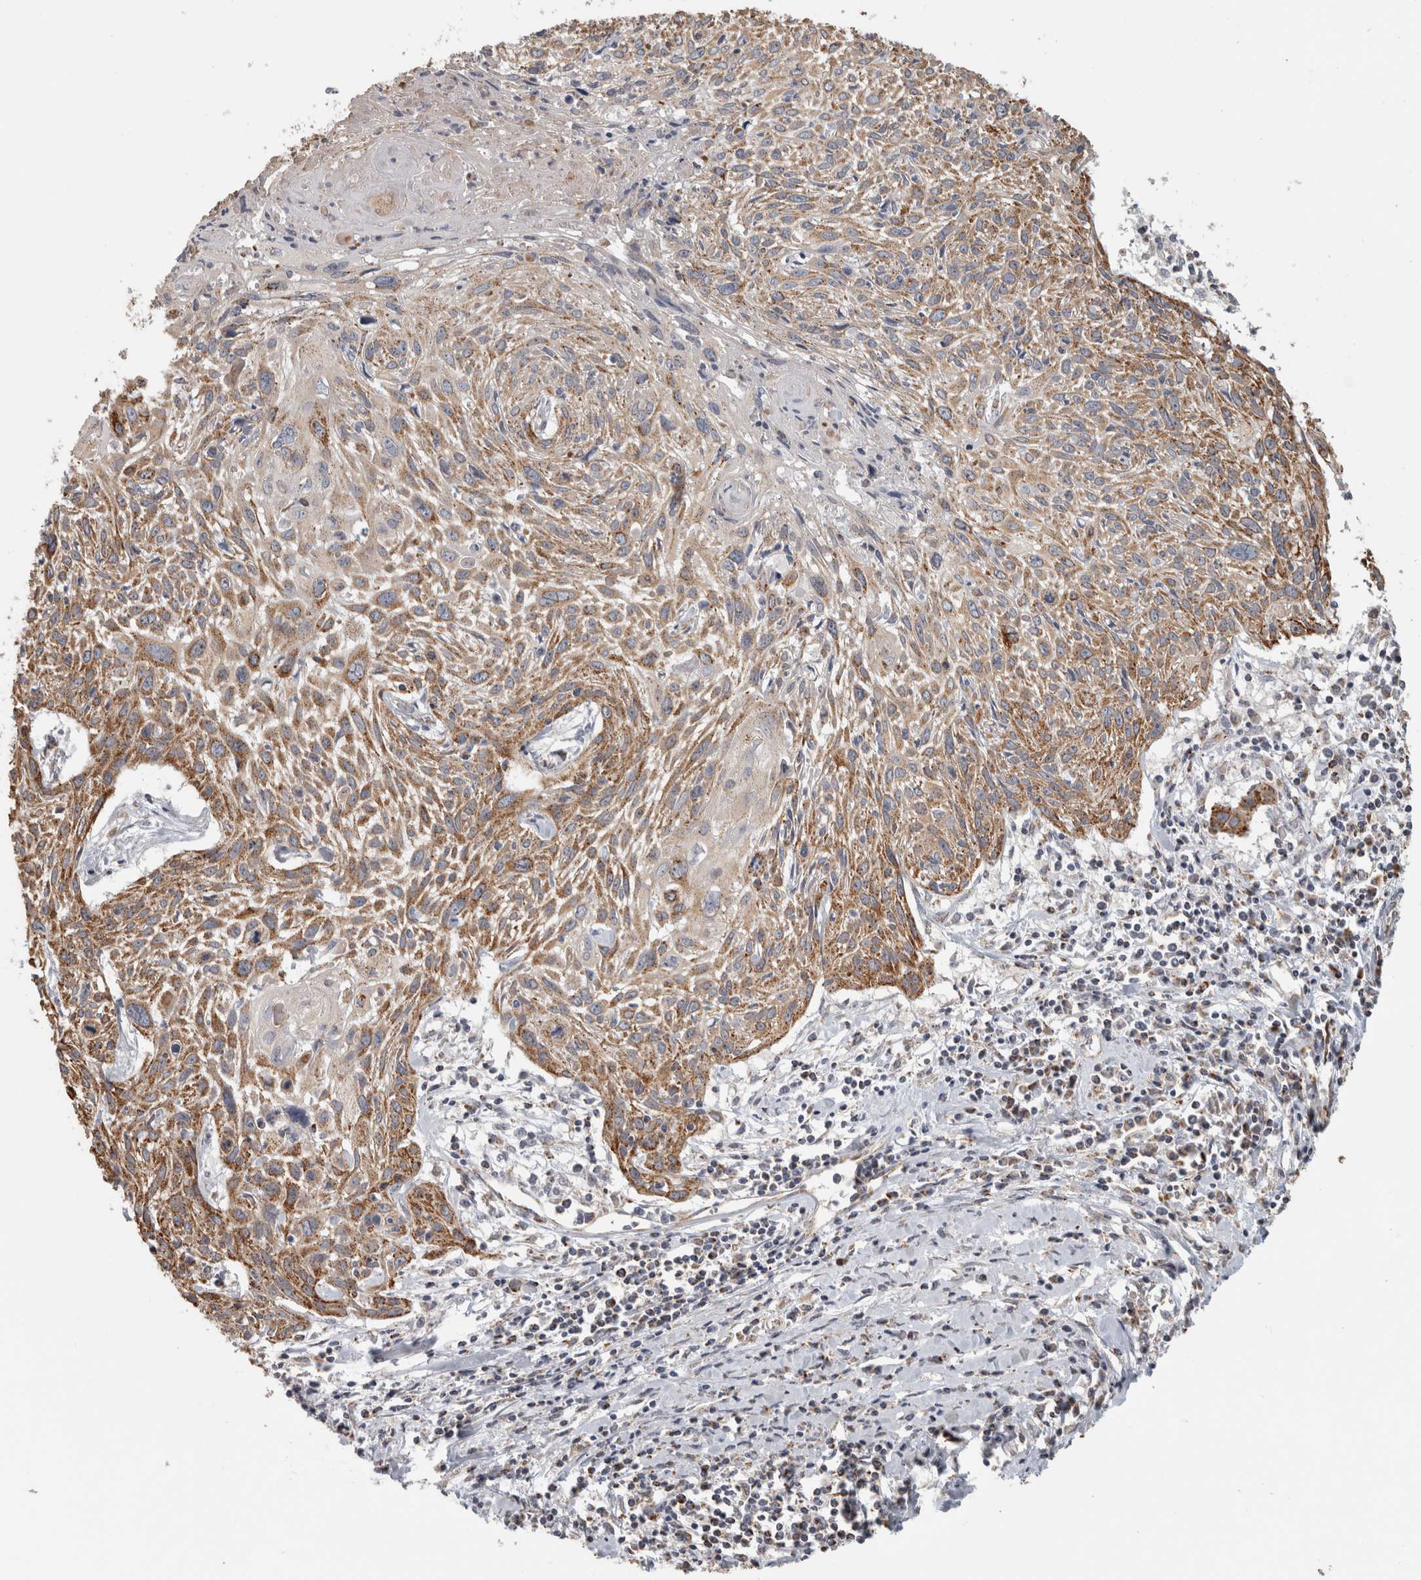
{"staining": {"intensity": "moderate", "quantity": "25%-75%", "location": "cytoplasmic/membranous"}, "tissue": "cervical cancer", "cell_type": "Tumor cells", "image_type": "cancer", "snomed": [{"axis": "morphology", "description": "Squamous cell carcinoma, NOS"}, {"axis": "topography", "description": "Cervix"}], "caption": "Immunohistochemical staining of human cervical cancer (squamous cell carcinoma) shows medium levels of moderate cytoplasmic/membranous protein positivity in about 25%-75% of tumor cells.", "gene": "ST8SIA1", "patient": {"sex": "female", "age": 51}}